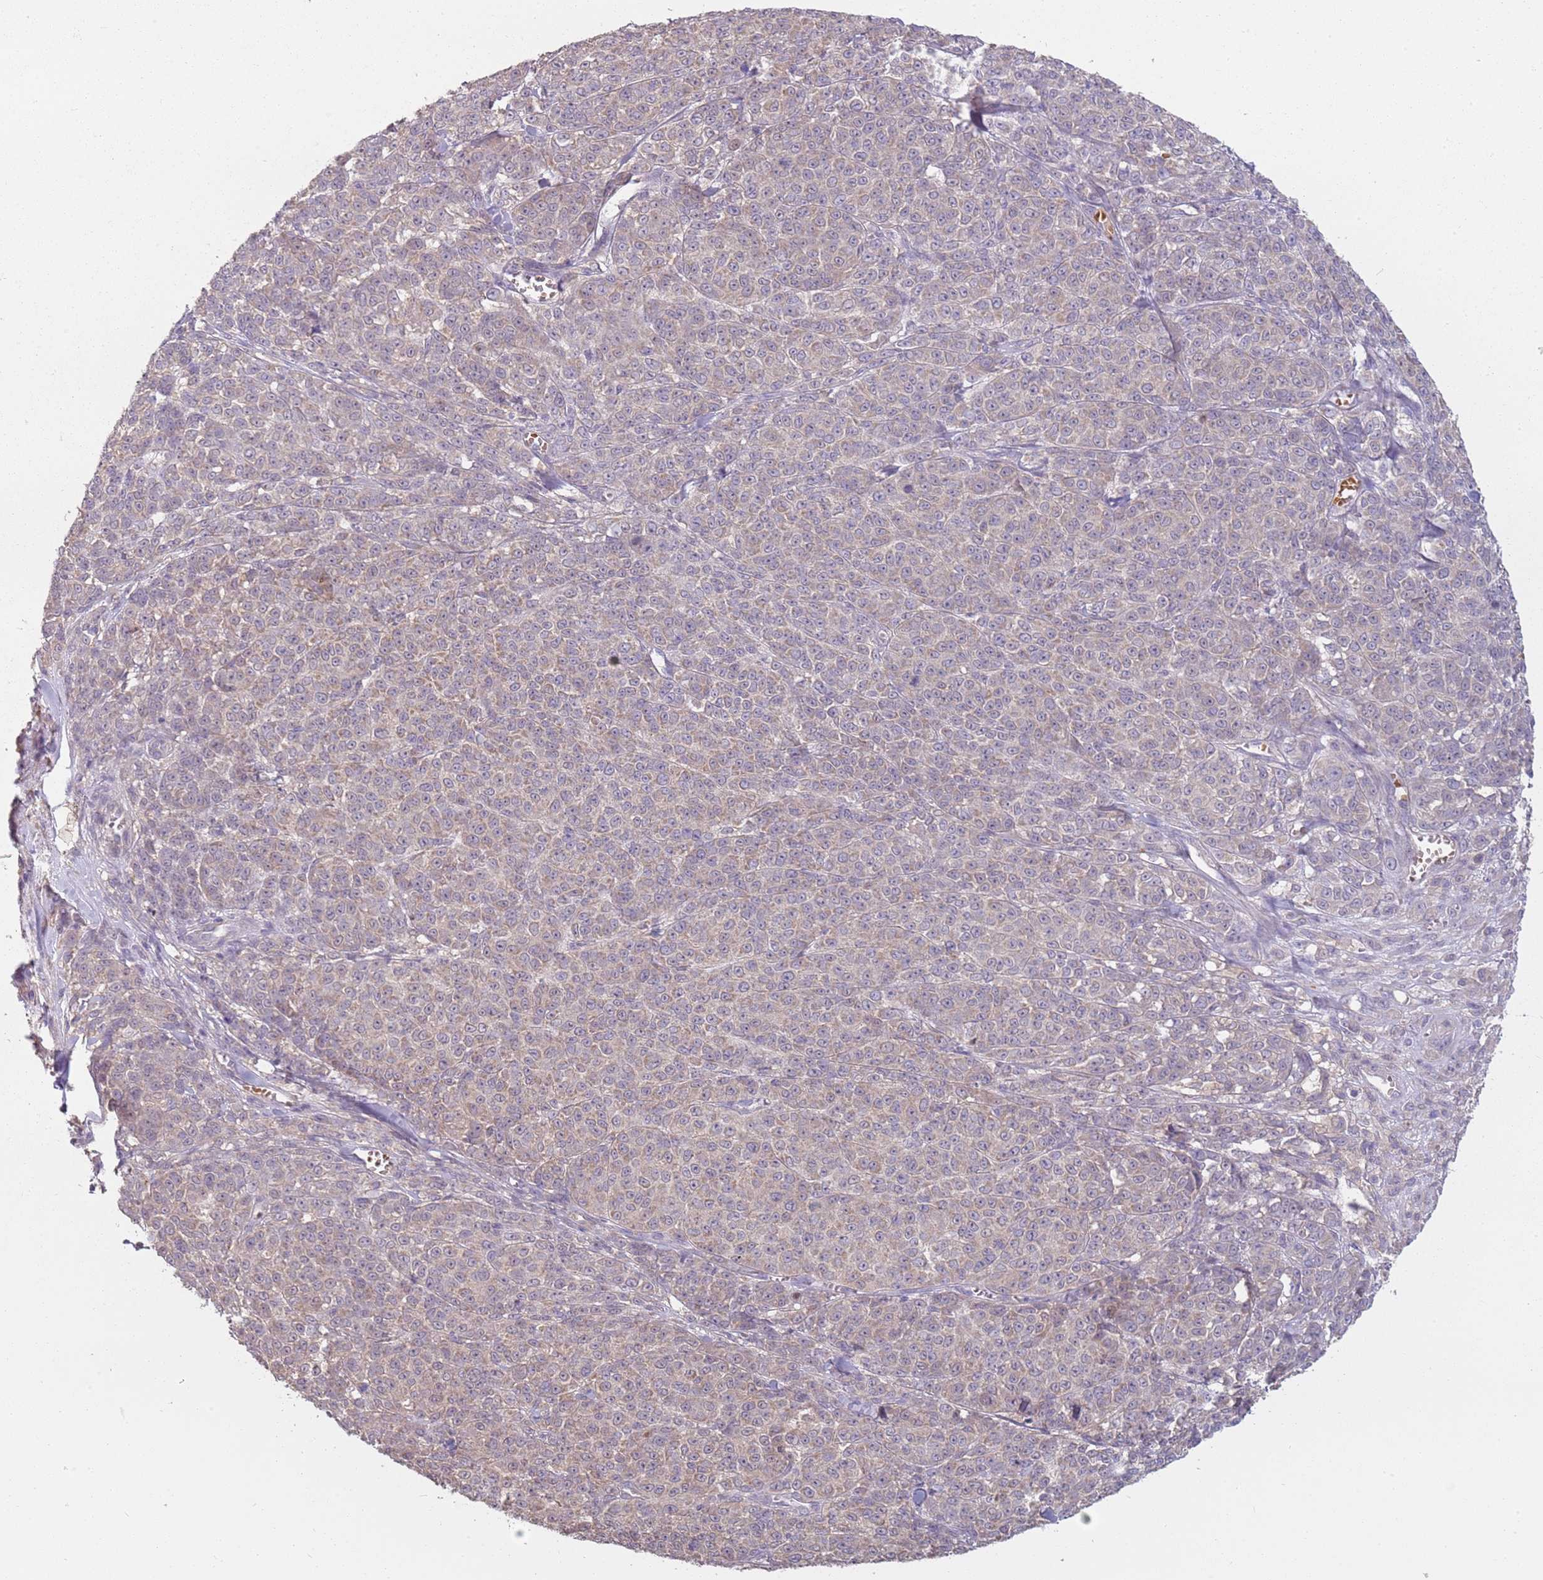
{"staining": {"intensity": "negative", "quantity": "none", "location": "none"}, "tissue": "melanoma", "cell_type": "Tumor cells", "image_type": "cancer", "snomed": [{"axis": "morphology", "description": "Normal tissue, NOS"}, {"axis": "morphology", "description": "Malignant melanoma, NOS"}, {"axis": "topography", "description": "Skin"}], "caption": "A micrograph of human malignant melanoma is negative for staining in tumor cells. (DAB (3,3'-diaminobenzidine) IHC, high magnification).", "gene": "TEKT4", "patient": {"sex": "female", "age": 34}}